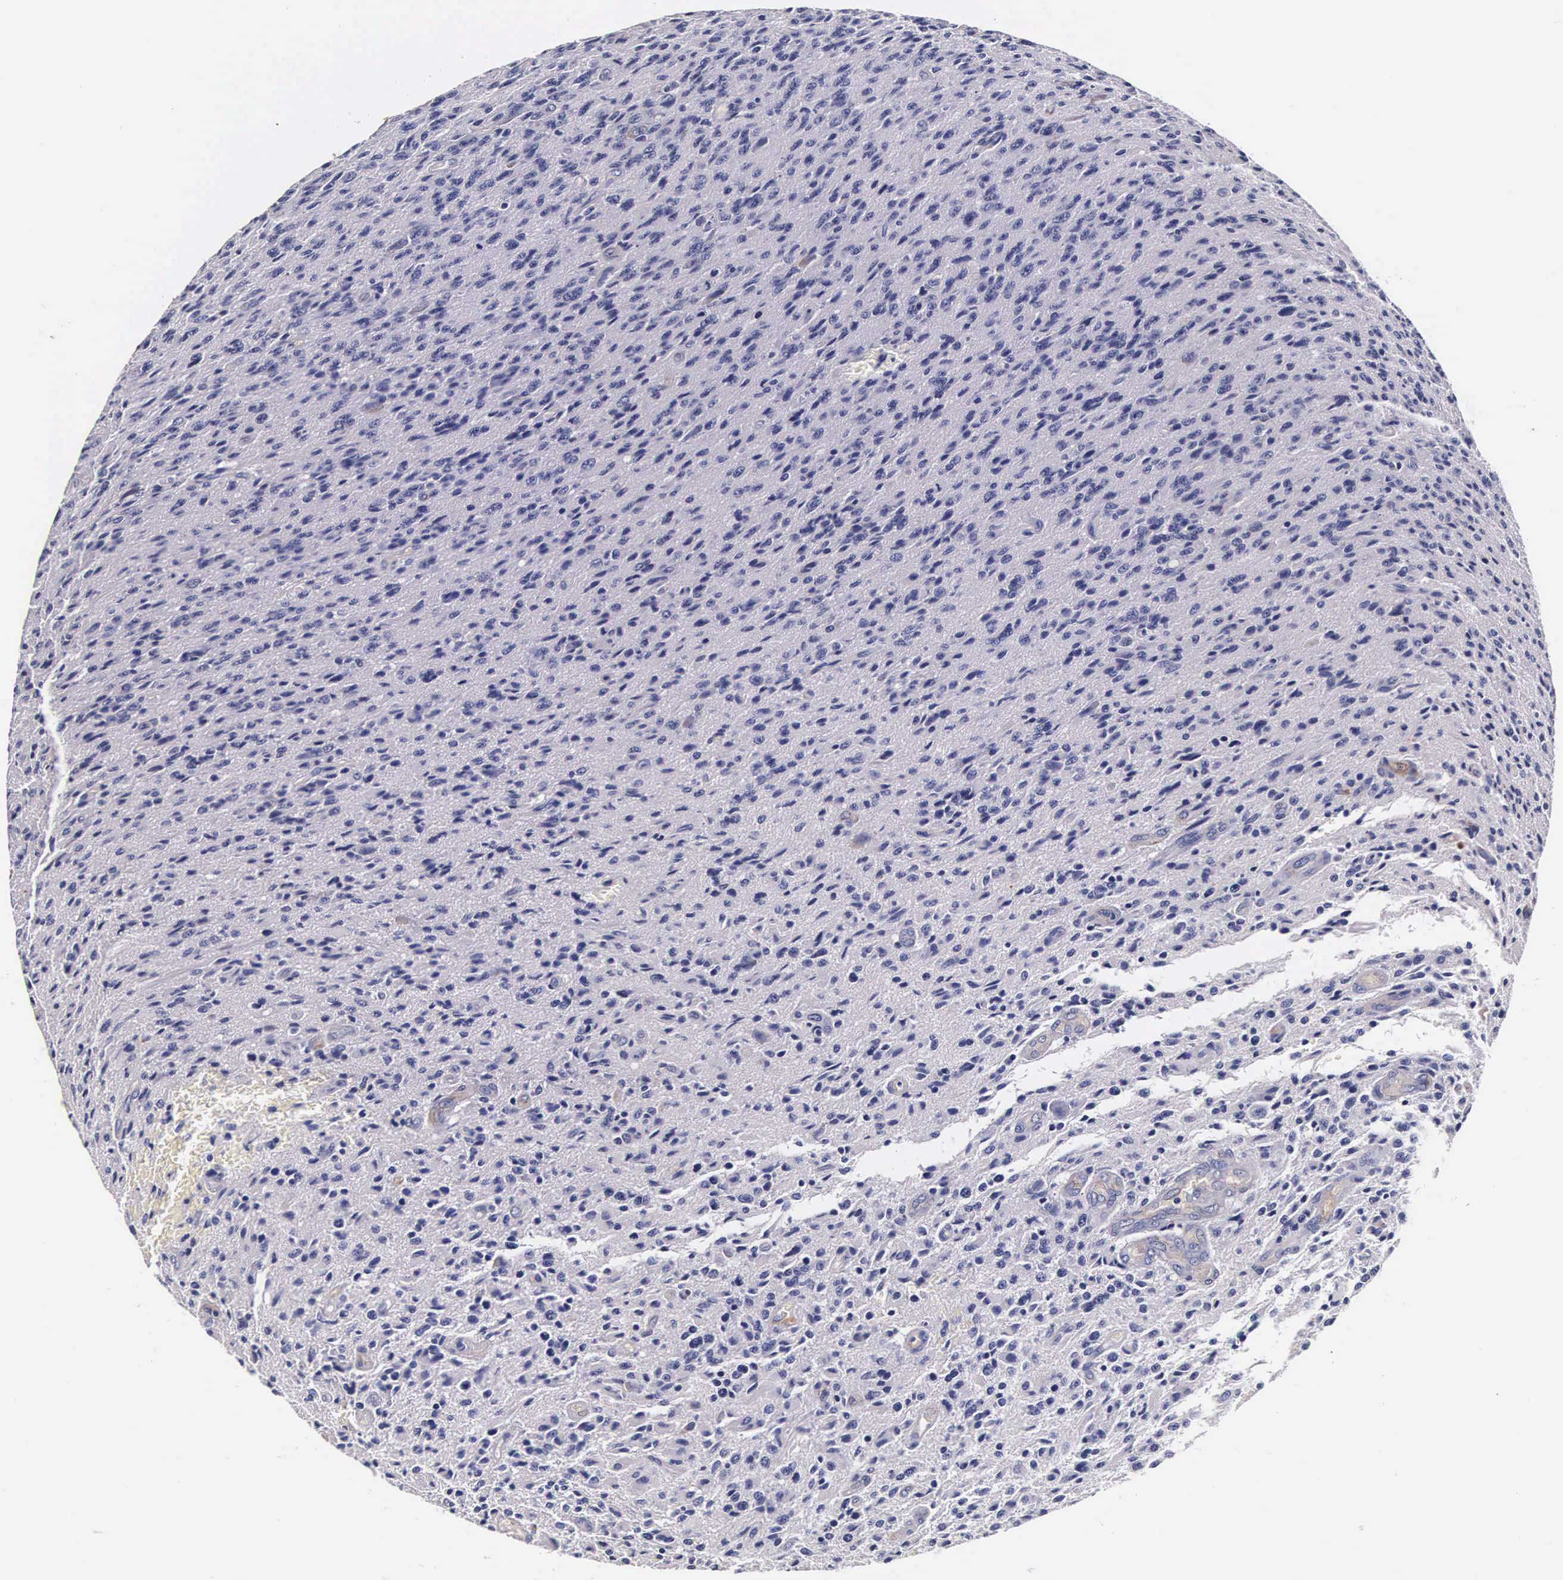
{"staining": {"intensity": "negative", "quantity": "none", "location": "none"}, "tissue": "glioma", "cell_type": "Tumor cells", "image_type": "cancer", "snomed": [{"axis": "morphology", "description": "Glioma, malignant, High grade"}, {"axis": "topography", "description": "Brain"}], "caption": "Tumor cells show no significant positivity in malignant high-grade glioma. (IHC, brightfield microscopy, high magnification).", "gene": "CTSB", "patient": {"sex": "male", "age": 36}}